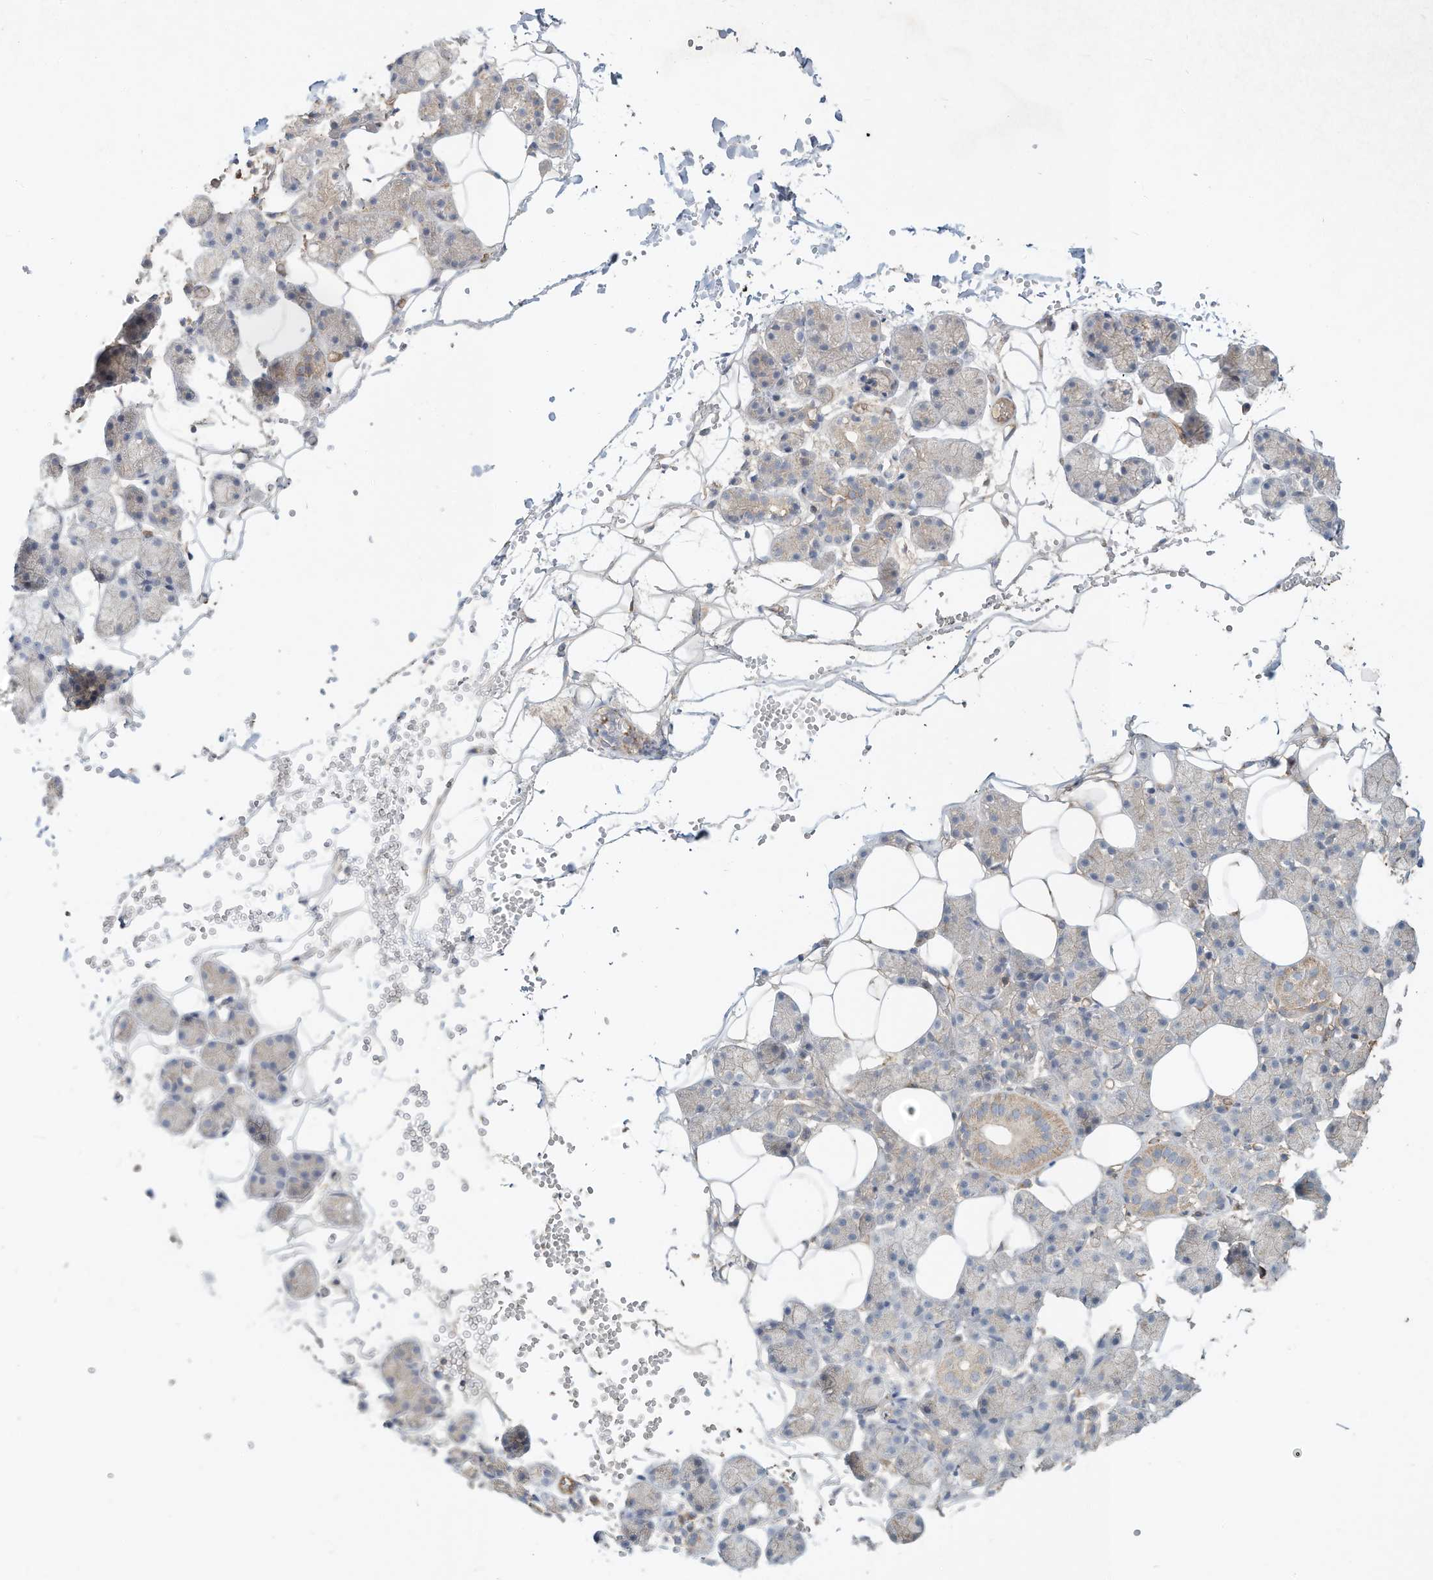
{"staining": {"intensity": "weak", "quantity": "<25%", "location": "cytoplasmic/membranous"}, "tissue": "salivary gland", "cell_type": "Glandular cells", "image_type": "normal", "snomed": [{"axis": "morphology", "description": "Normal tissue, NOS"}, {"axis": "topography", "description": "Salivary gland"}], "caption": "The immunohistochemistry image has no significant positivity in glandular cells of salivary gland.", "gene": "HTR5A", "patient": {"sex": "female", "age": 33}}